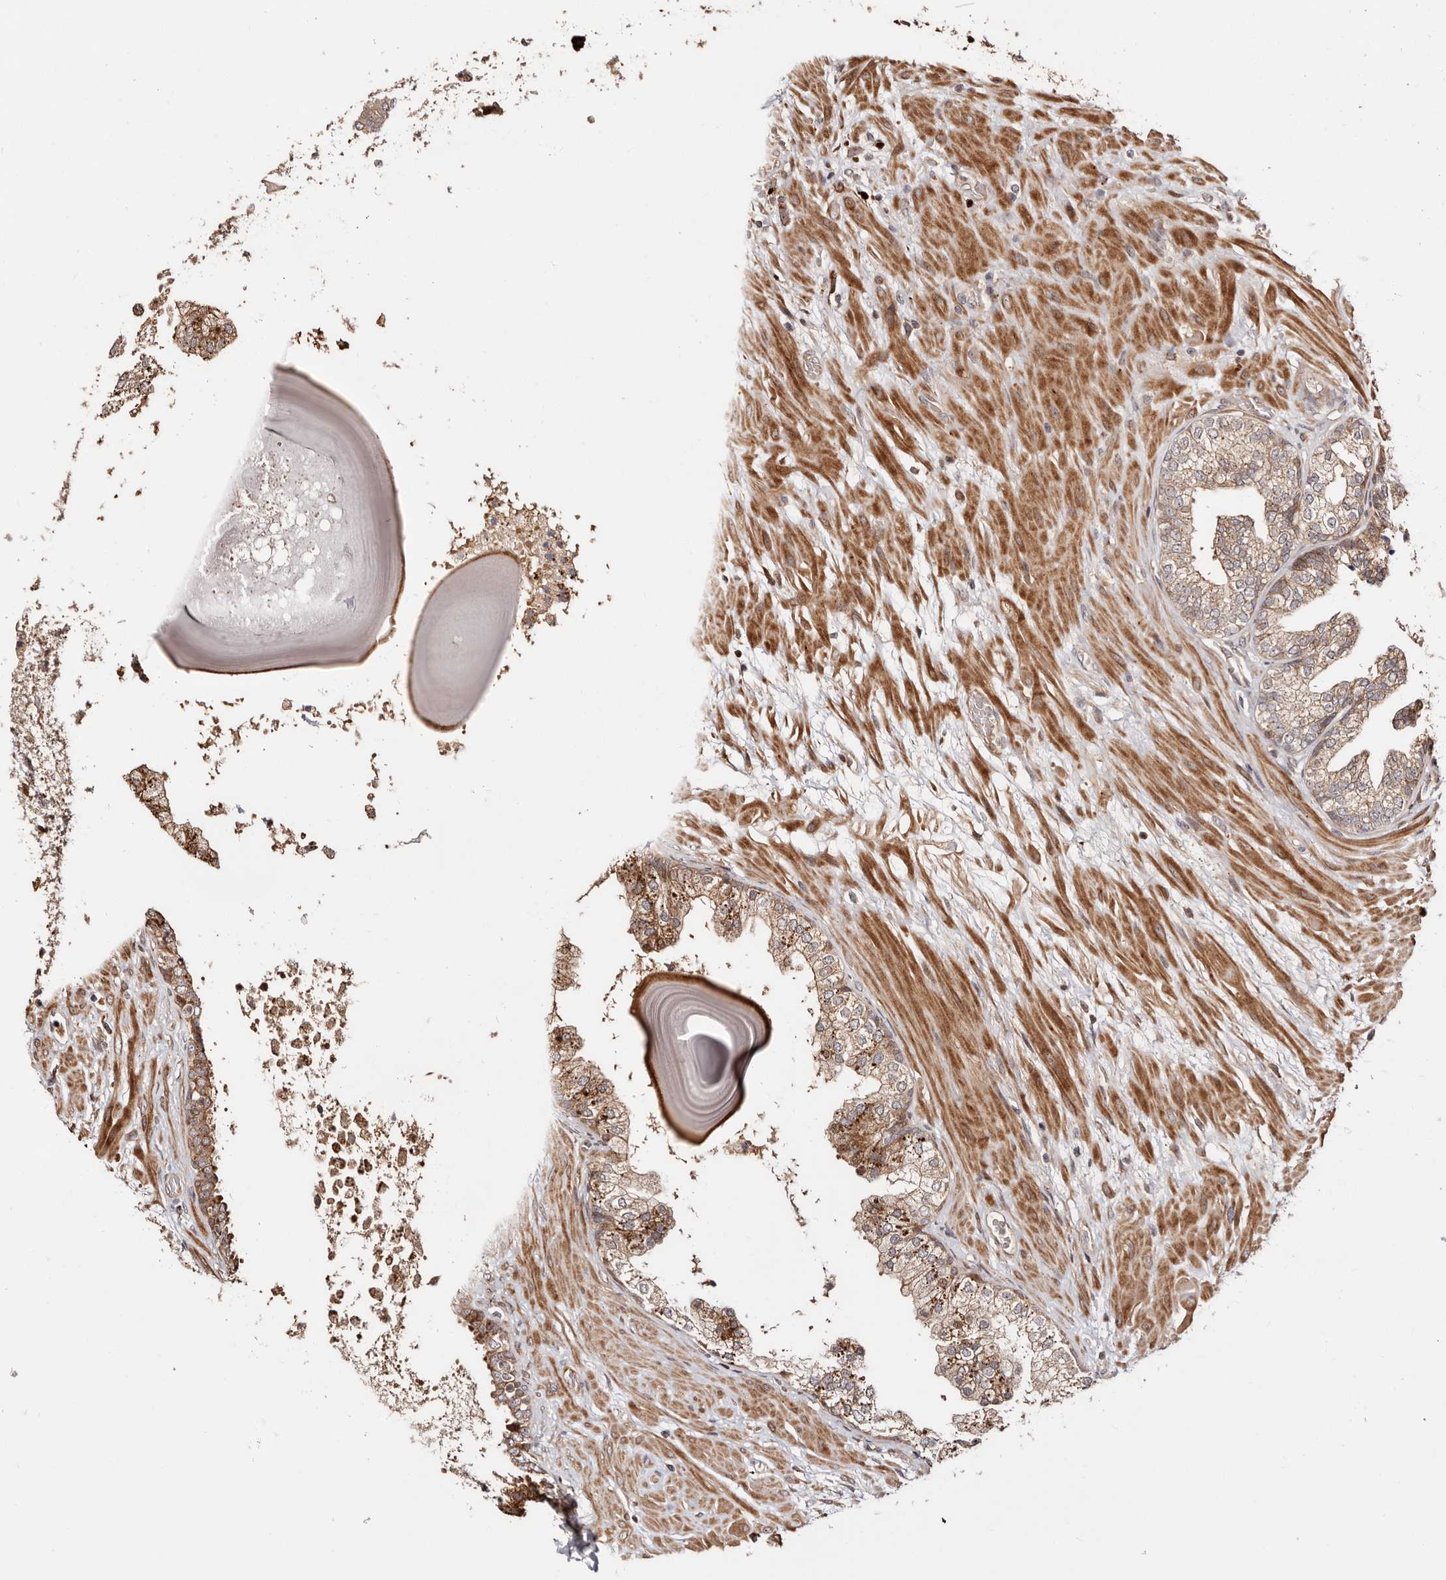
{"staining": {"intensity": "moderate", "quantity": "25%-75%", "location": "cytoplasmic/membranous"}, "tissue": "prostate", "cell_type": "Glandular cells", "image_type": "normal", "snomed": [{"axis": "morphology", "description": "Normal tissue, NOS"}, {"axis": "topography", "description": "Prostate"}], "caption": "Moderate cytoplasmic/membranous protein expression is present in about 25%-75% of glandular cells in prostate.", "gene": "PTPN22", "patient": {"sex": "male", "age": 48}}